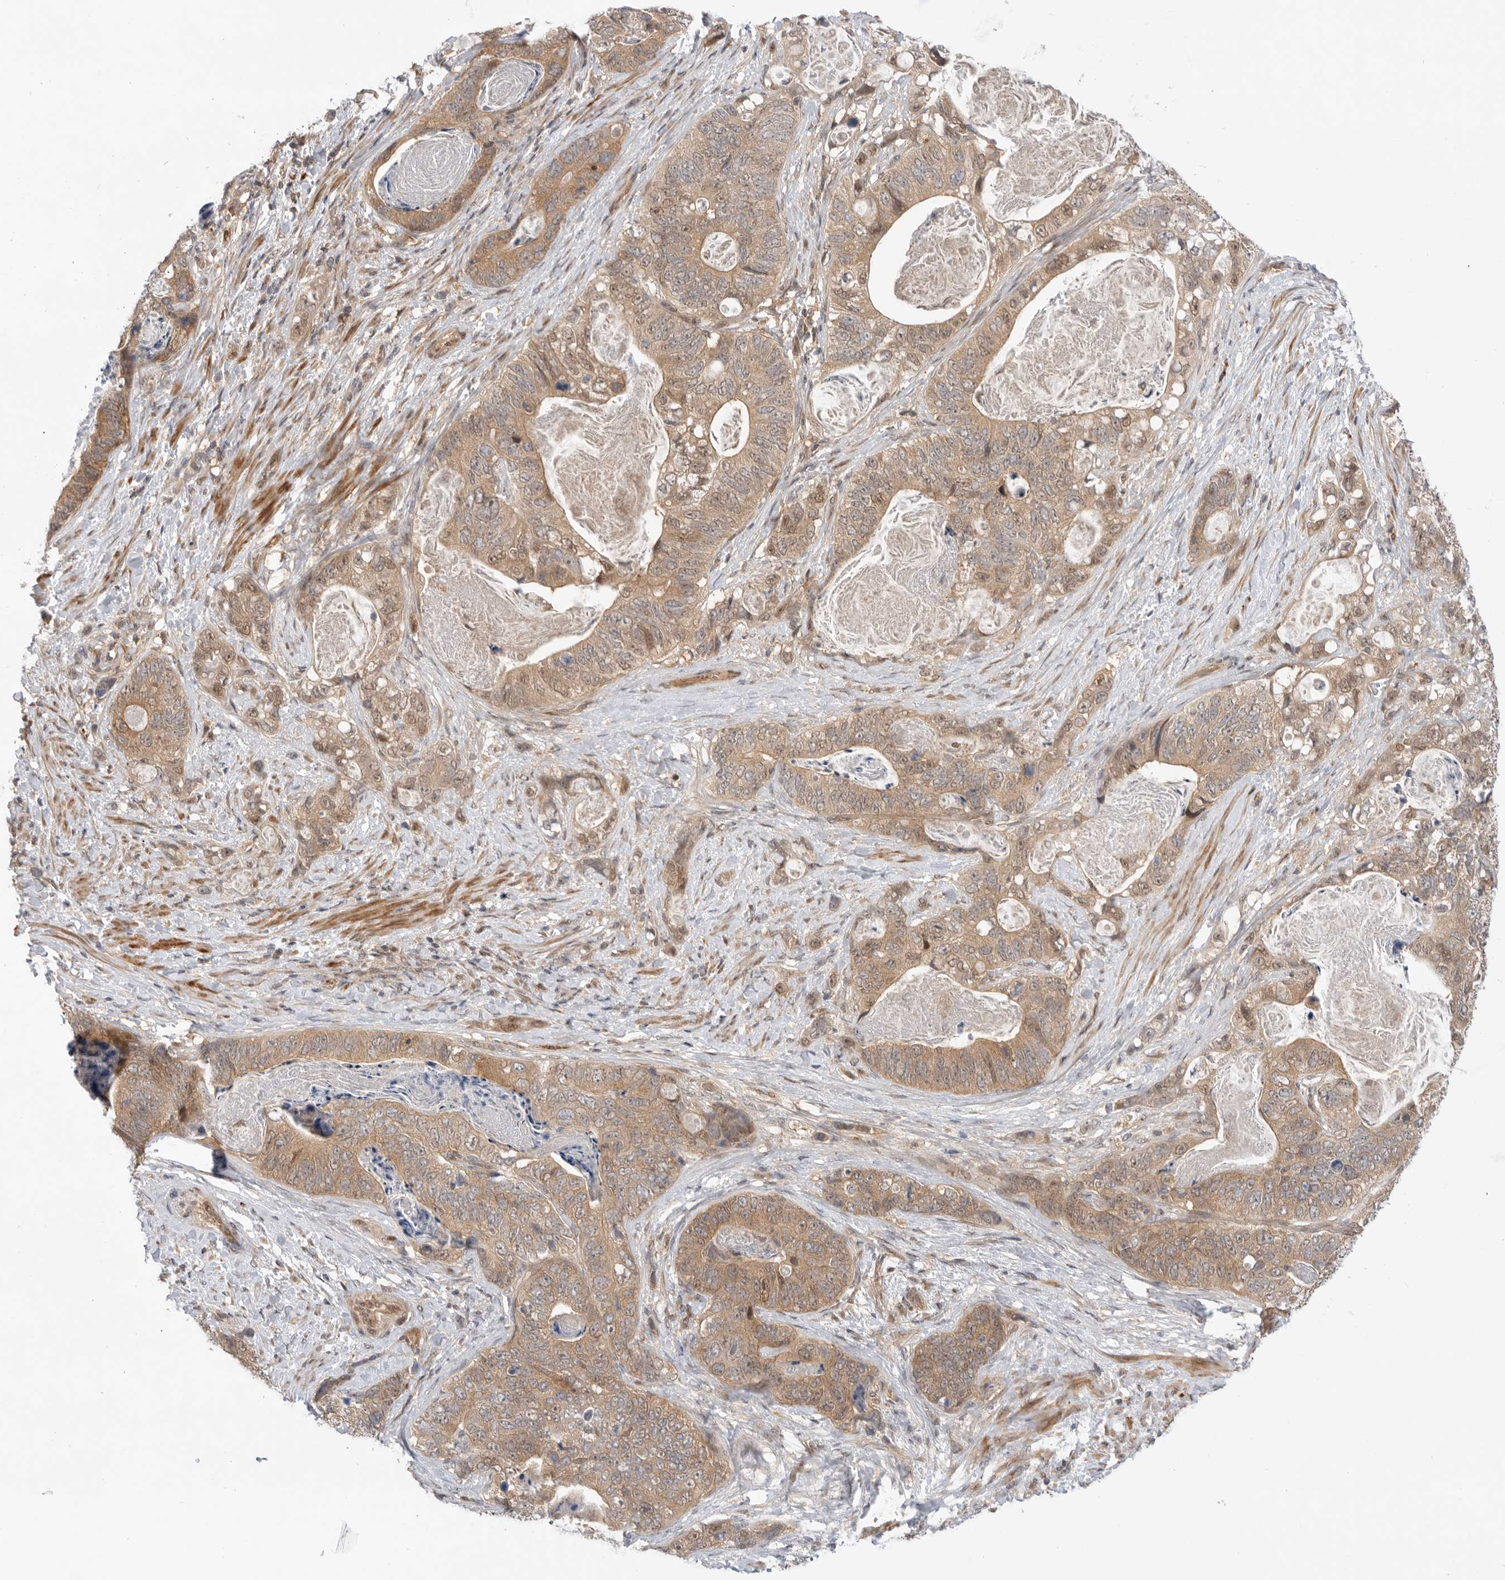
{"staining": {"intensity": "weak", "quantity": ">75%", "location": "cytoplasmic/membranous"}, "tissue": "stomach cancer", "cell_type": "Tumor cells", "image_type": "cancer", "snomed": [{"axis": "morphology", "description": "Normal tissue, NOS"}, {"axis": "morphology", "description": "Adenocarcinoma, NOS"}, {"axis": "topography", "description": "Stomach"}], "caption": "Tumor cells show weak cytoplasmic/membranous expression in approximately >75% of cells in adenocarcinoma (stomach).", "gene": "DCAF8", "patient": {"sex": "female", "age": 89}}